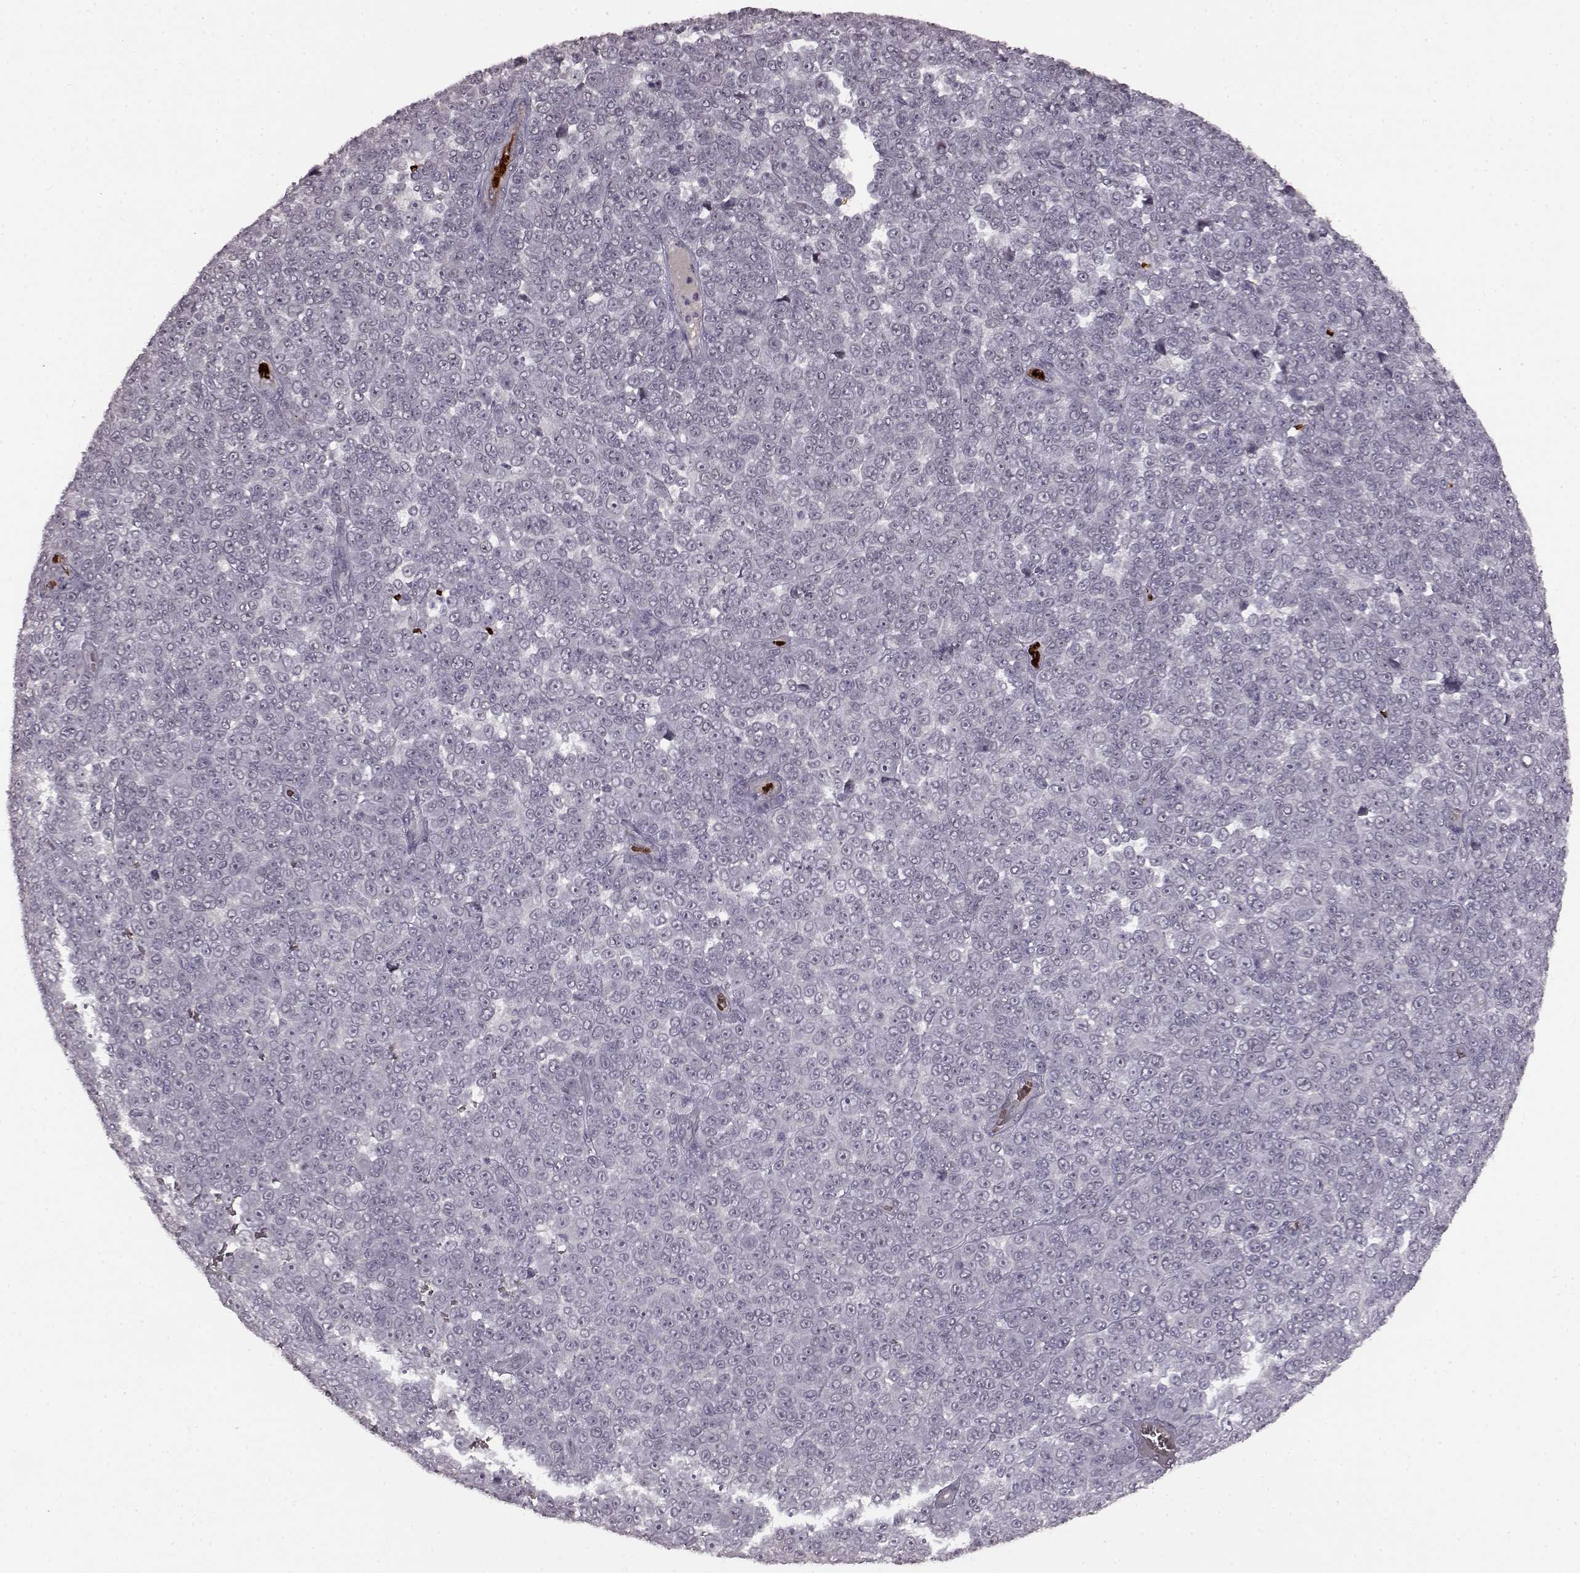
{"staining": {"intensity": "negative", "quantity": "none", "location": "none"}, "tissue": "melanoma", "cell_type": "Tumor cells", "image_type": "cancer", "snomed": [{"axis": "morphology", "description": "Malignant melanoma, NOS"}, {"axis": "topography", "description": "Skin"}], "caption": "The micrograph exhibits no staining of tumor cells in melanoma. (Stains: DAB (3,3'-diaminobenzidine) immunohistochemistry (IHC) with hematoxylin counter stain, Microscopy: brightfield microscopy at high magnification).", "gene": "PROP1", "patient": {"sex": "female", "age": 95}}